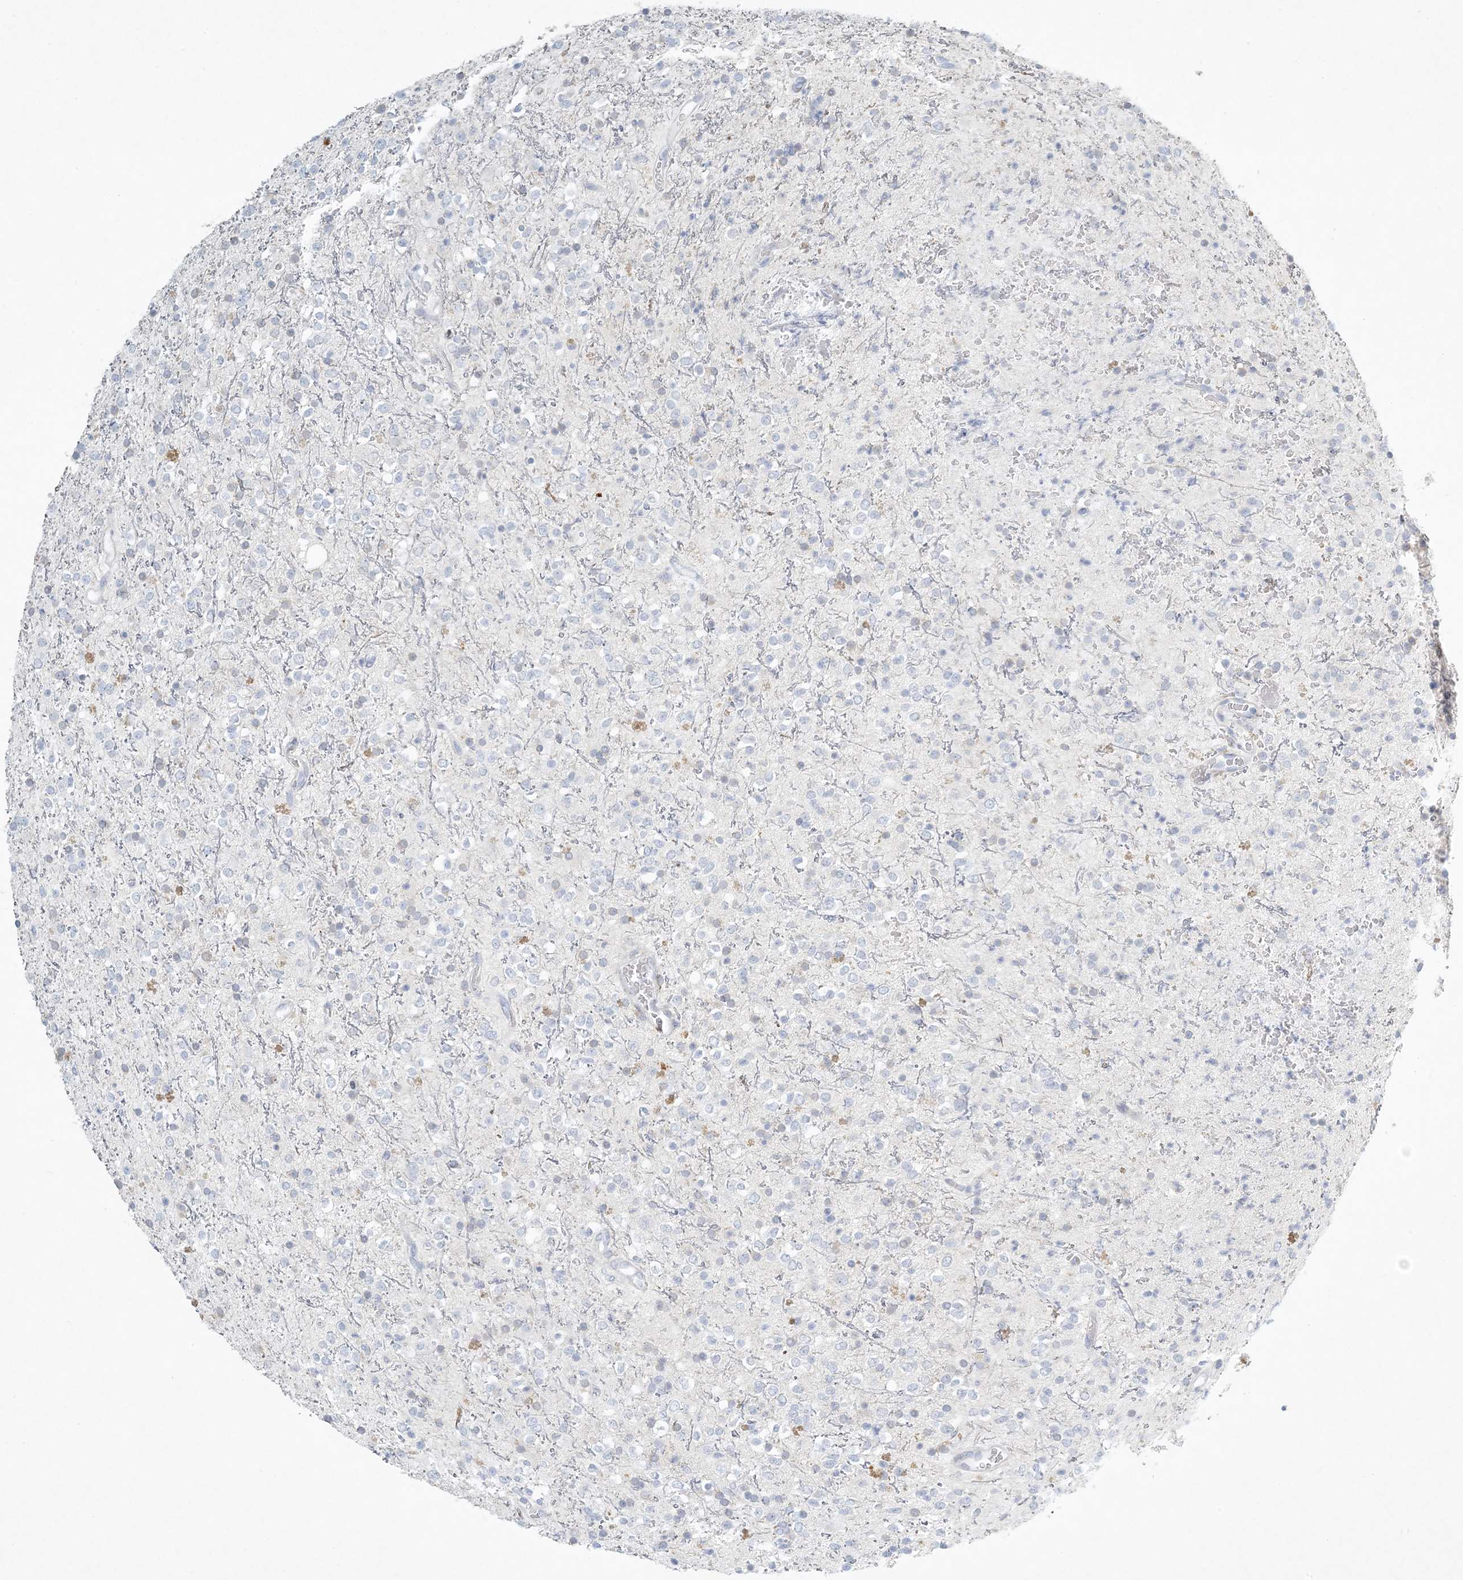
{"staining": {"intensity": "negative", "quantity": "none", "location": "none"}, "tissue": "glioma", "cell_type": "Tumor cells", "image_type": "cancer", "snomed": [{"axis": "morphology", "description": "Glioma, malignant, High grade"}, {"axis": "topography", "description": "Brain"}], "caption": "Immunohistochemical staining of glioma displays no significant expression in tumor cells. The staining is performed using DAB brown chromogen with nuclei counter-stained in using hematoxylin.", "gene": "ZNF385D", "patient": {"sex": "male", "age": 34}}